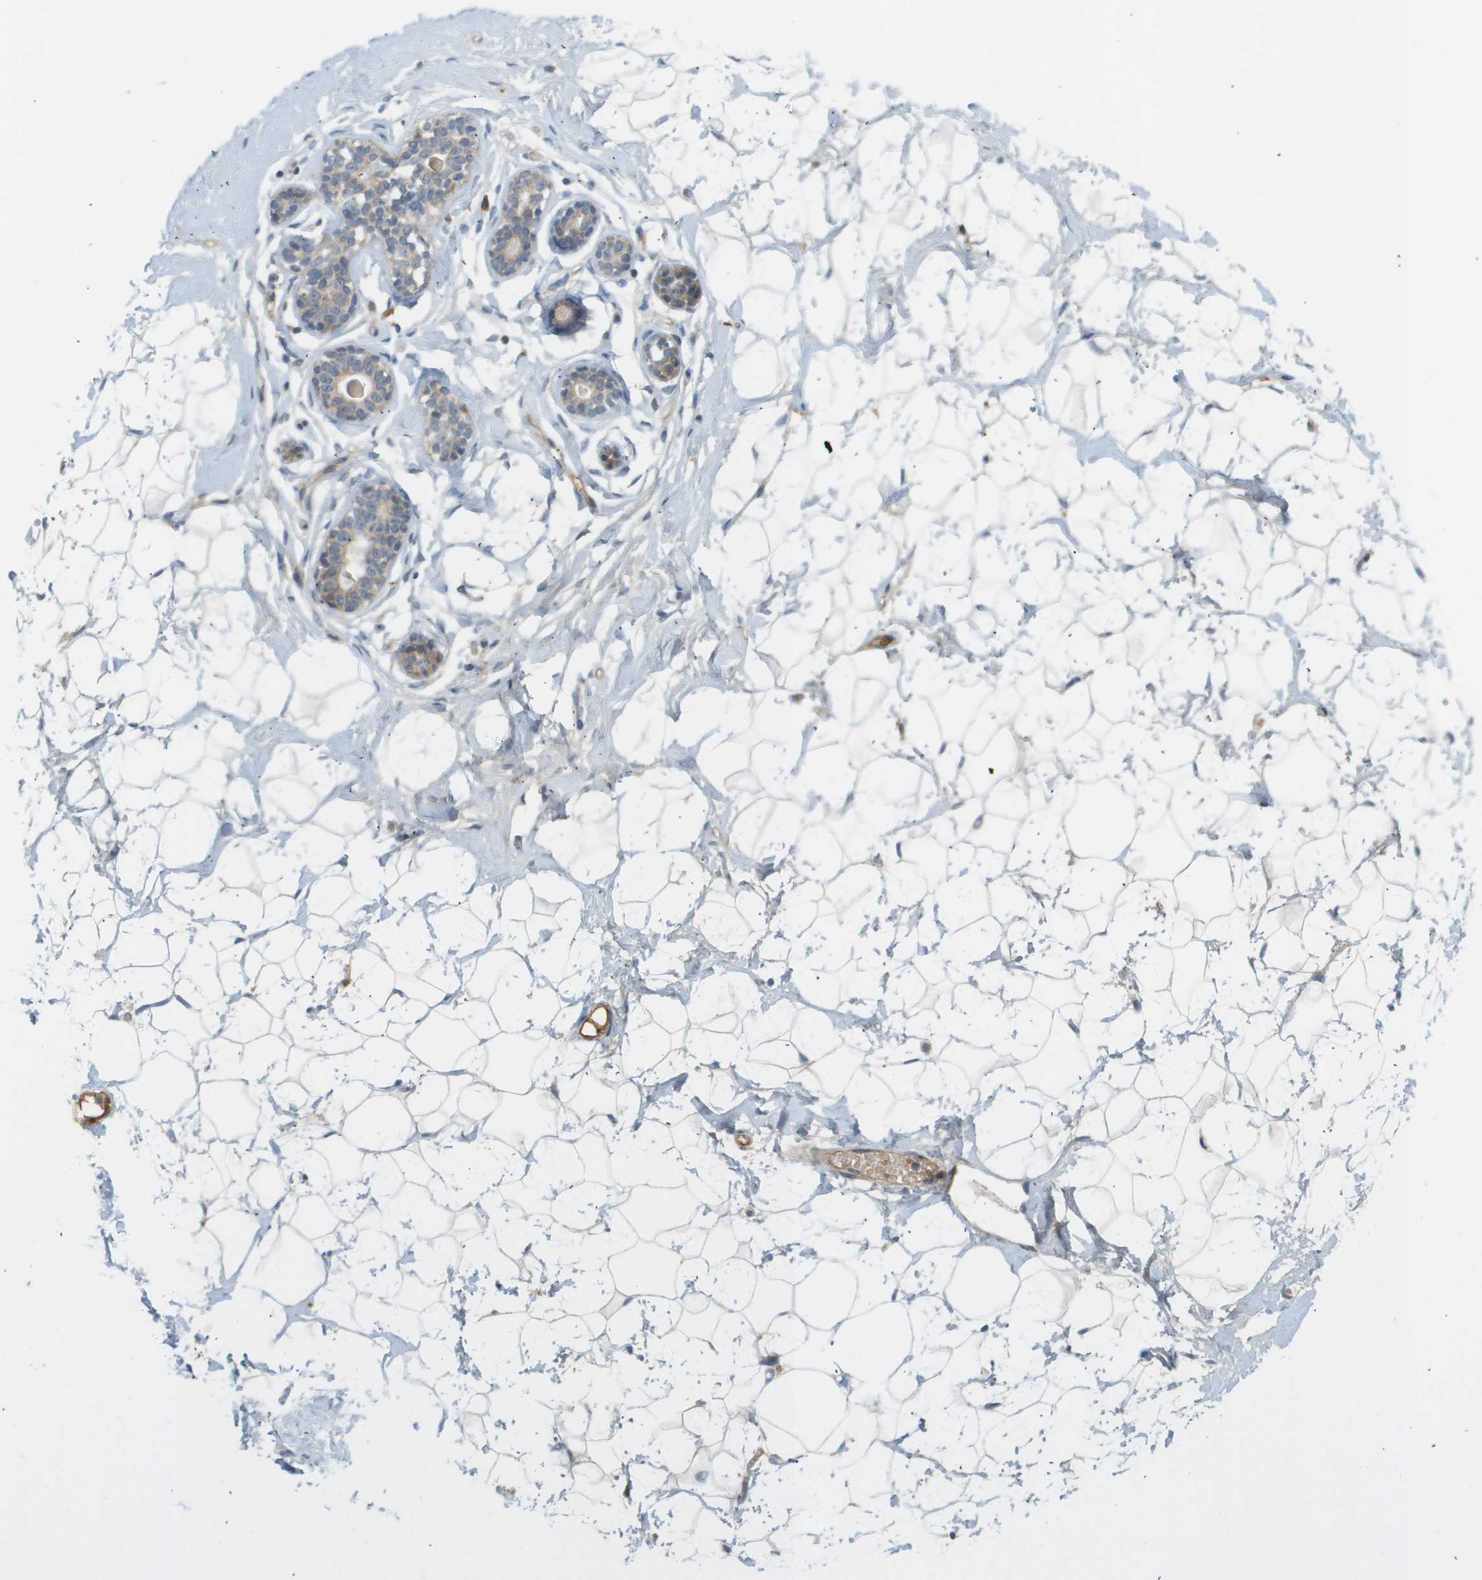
{"staining": {"intensity": "negative", "quantity": "none", "location": "none"}, "tissue": "breast", "cell_type": "Adipocytes", "image_type": "normal", "snomed": [{"axis": "morphology", "description": "Normal tissue, NOS"}, {"axis": "topography", "description": "Breast"}], "caption": "Breast stained for a protein using immunohistochemistry demonstrates no expression adipocytes.", "gene": "PROC", "patient": {"sex": "female", "age": 23}}